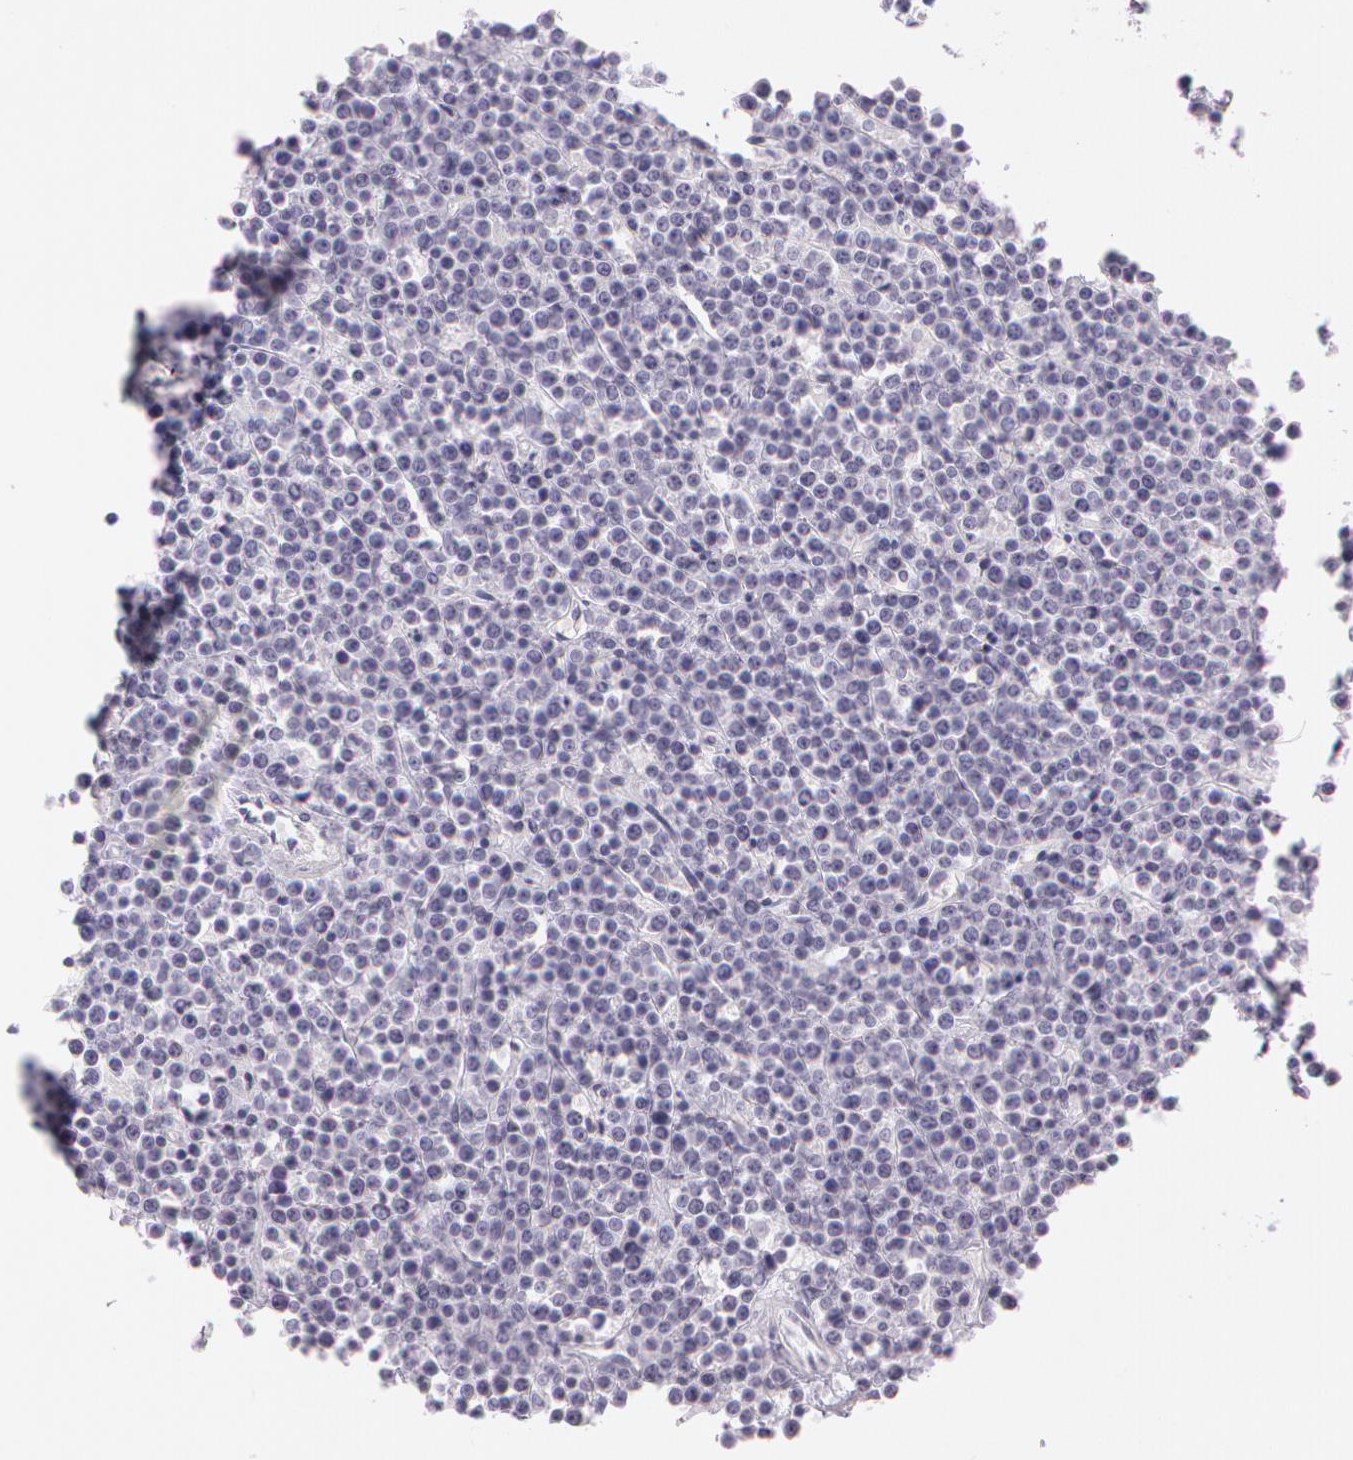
{"staining": {"intensity": "negative", "quantity": "none", "location": "none"}, "tissue": "lymphoma", "cell_type": "Tumor cells", "image_type": "cancer", "snomed": [{"axis": "morphology", "description": "Malignant lymphoma, non-Hodgkin's type, High grade"}, {"axis": "topography", "description": "Ovary"}], "caption": "Tumor cells are negative for protein expression in human lymphoma.", "gene": "OTC", "patient": {"sex": "female", "age": 56}}